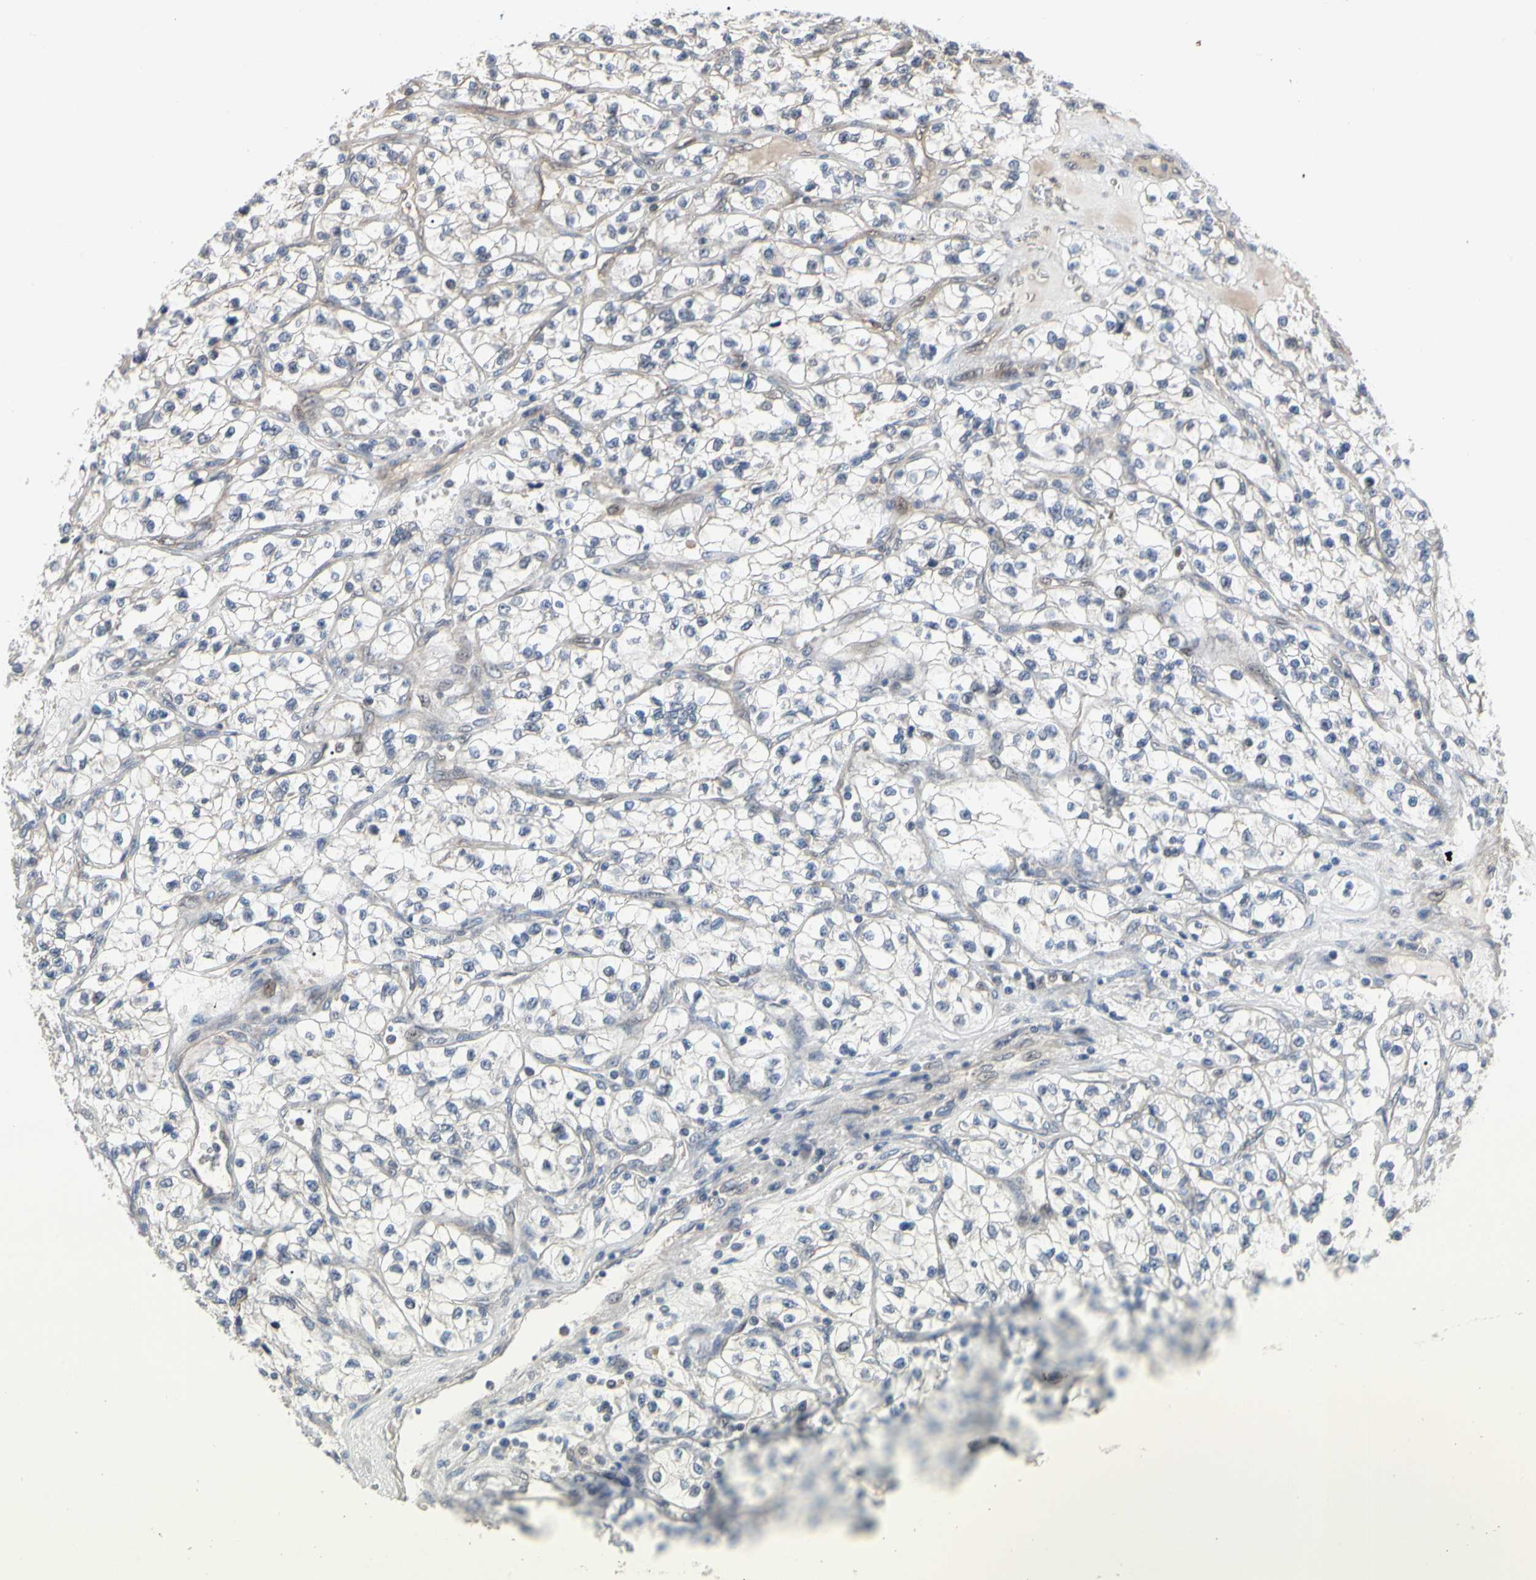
{"staining": {"intensity": "negative", "quantity": "none", "location": "none"}, "tissue": "renal cancer", "cell_type": "Tumor cells", "image_type": "cancer", "snomed": [{"axis": "morphology", "description": "Adenocarcinoma, NOS"}, {"axis": "topography", "description": "Kidney"}], "caption": "This is an immunohistochemistry (IHC) photomicrograph of adenocarcinoma (renal). There is no staining in tumor cells.", "gene": "CDK5", "patient": {"sex": "female", "age": 57}}